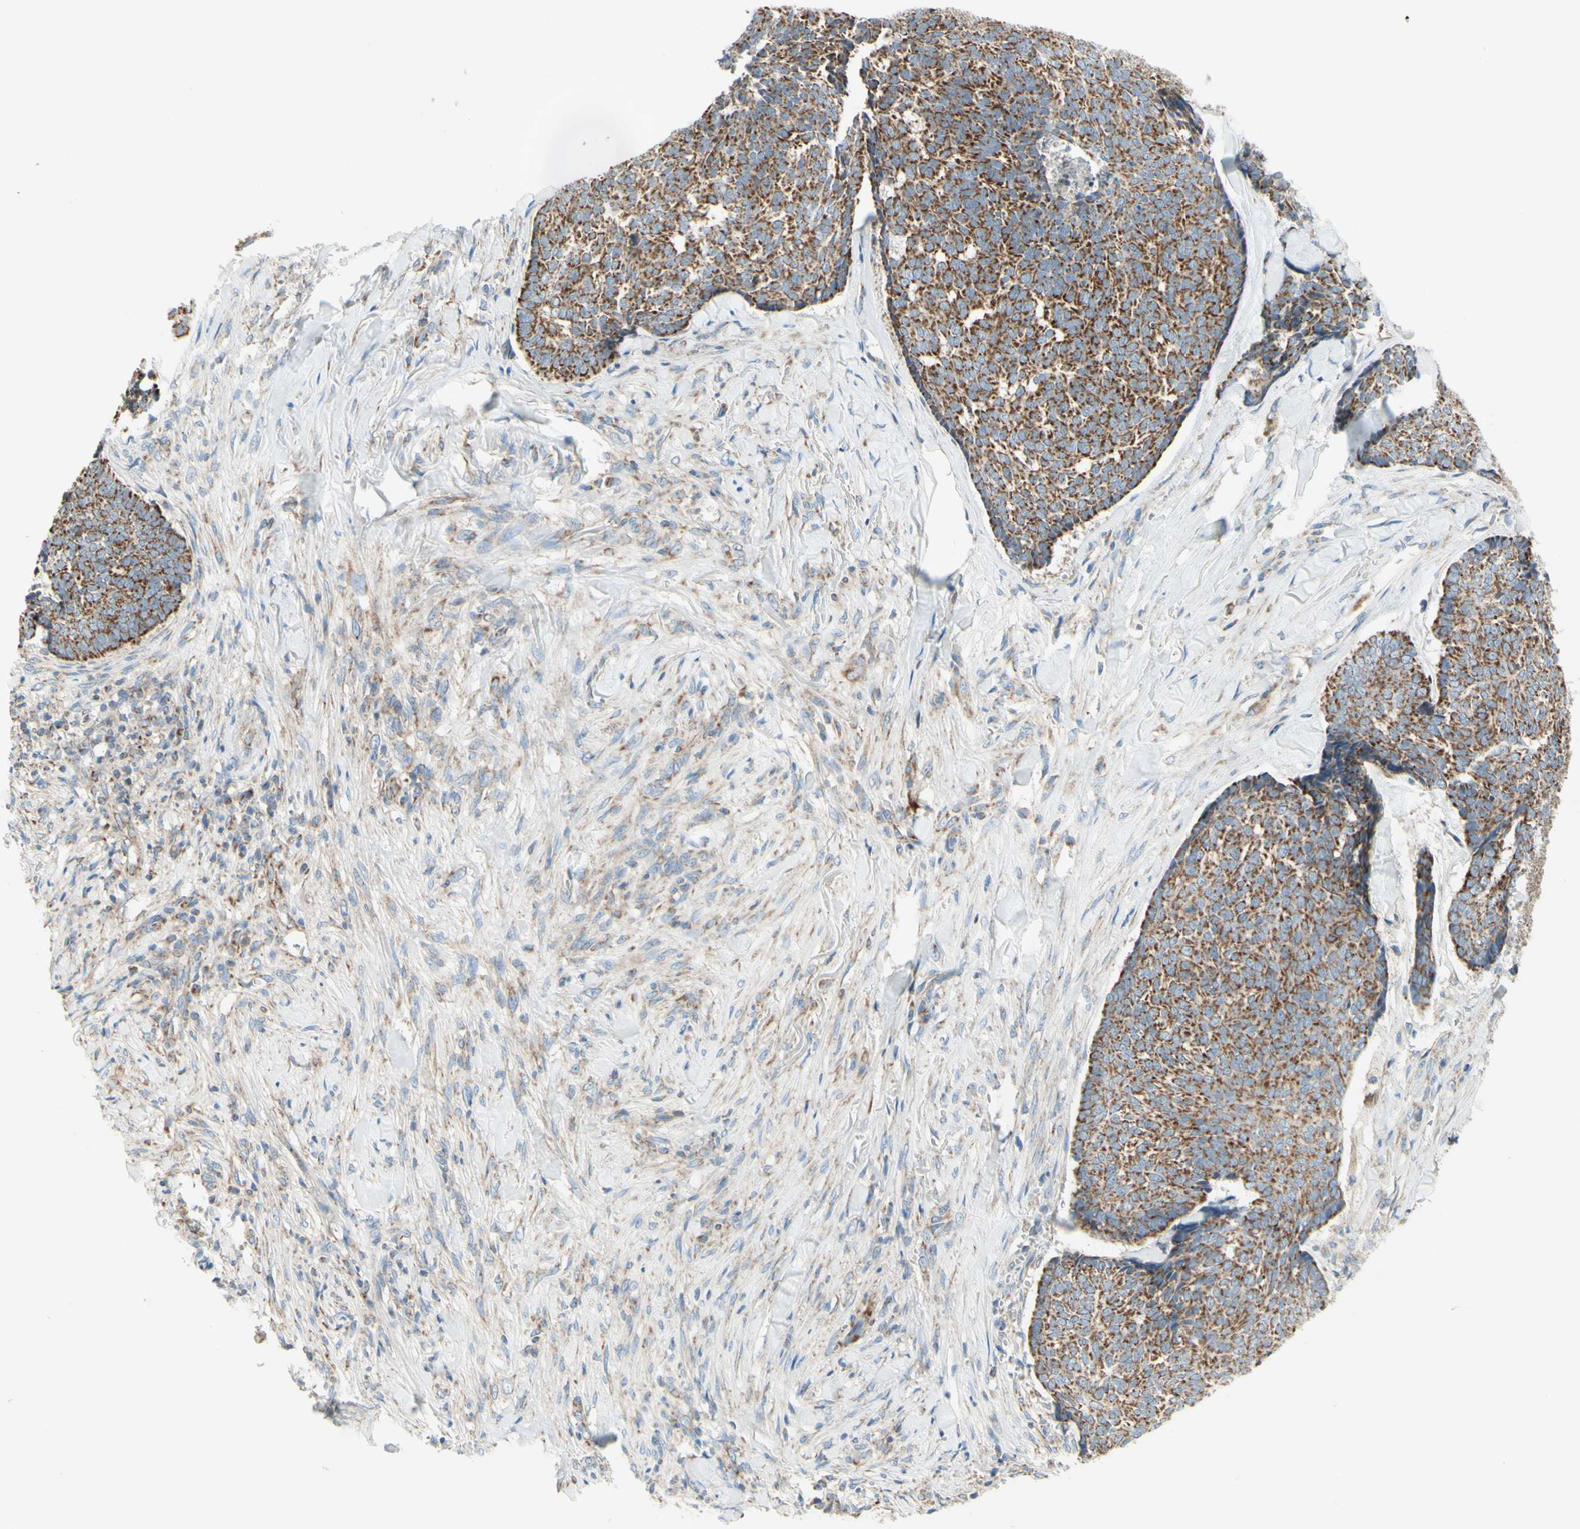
{"staining": {"intensity": "strong", "quantity": ">75%", "location": "cytoplasmic/membranous"}, "tissue": "skin cancer", "cell_type": "Tumor cells", "image_type": "cancer", "snomed": [{"axis": "morphology", "description": "Basal cell carcinoma"}, {"axis": "topography", "description": "Skin"}], "caption": "DAB (3,3'-diaminobenzidine) immunohistochemical staining of human skin cancer demonstrates strong cytoplasmic/membranous protein positivity in approximately >75% of tumor cells.", "gene": "ARMC10", "patient": {"sex": "male", "age": 84}}